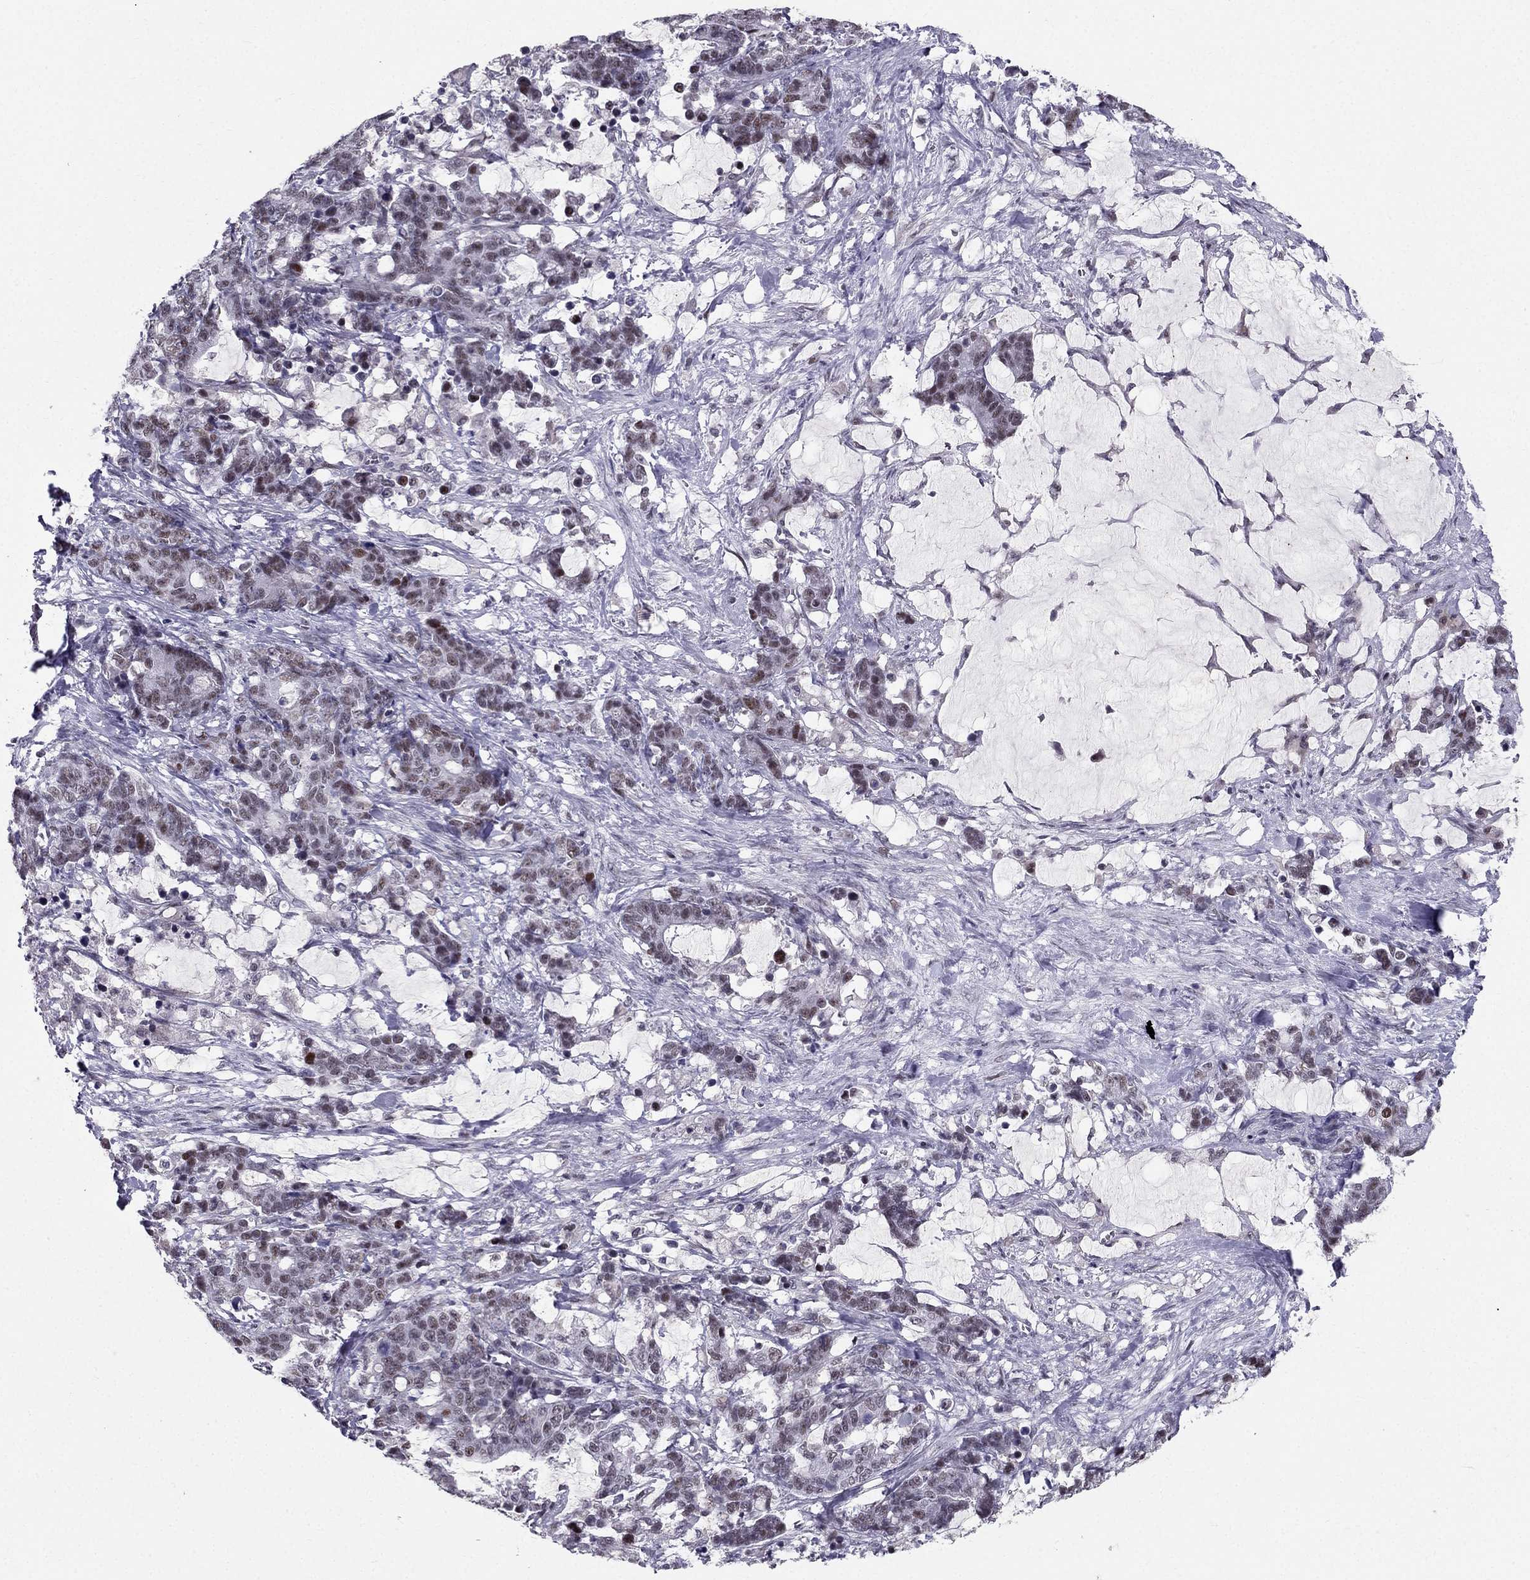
{"staining": {"intensity": "weak", "quantity": "<25%", "location": "nuclear"}, "tissue": "stomach cancer", "cell_type": "Tumor cells", "image_type": "cancer", "snomed": [{"axis": "morphology", "description": "Normal tissue, NOS"}, {"axis": "morphology", "description": "Adenocarcinoma, NOS"}, {"axis": "topography", "description": "Stomach"}], "caption": "A photomicrograph of human stomach adenocarcinoma is negative for staining in tumor cells.", "gene": "RPRD2", "patient": {"sex": "female", "age": 64}}